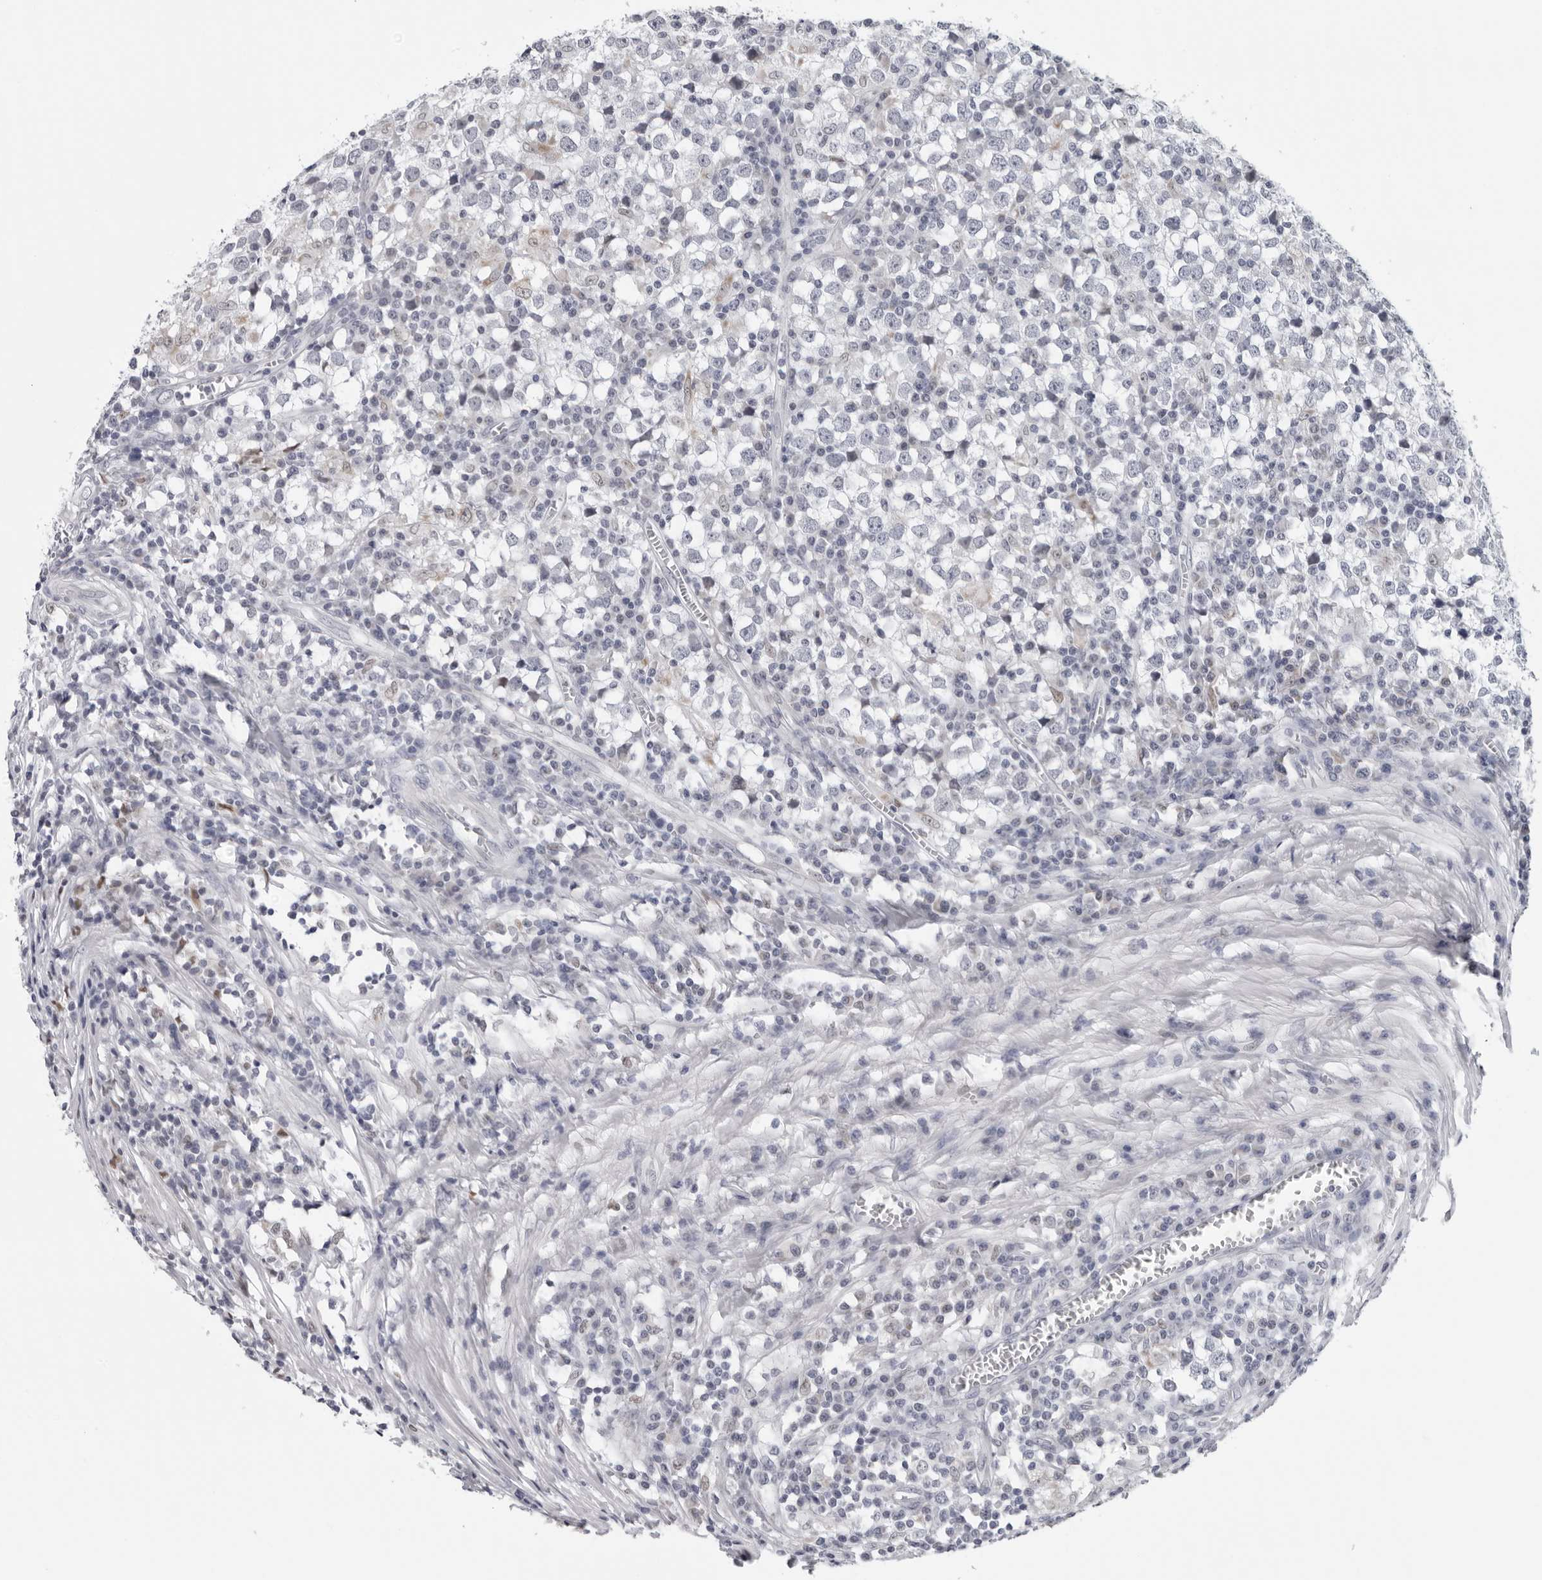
{"staining": {"intensity": "negative", "quantity": "none", "location": "none"}, "tissue": "testis cancer", "cell_type": "Tumor cells", "image_type": "cancer", "snomed": [{"axis": "morphology", "description": "Seminoma, NOS"}, {"axis": "topography", "description": "Testis"}], "caption": "This image is of testis cancer stained with immunohistochemistry (IHC) to label a protein in brown with the nuclei are counter-stained blue. There is no positivity in tumor cells.", "gene": "CPT2", "patient": {"sex": "male", "age": 65}}